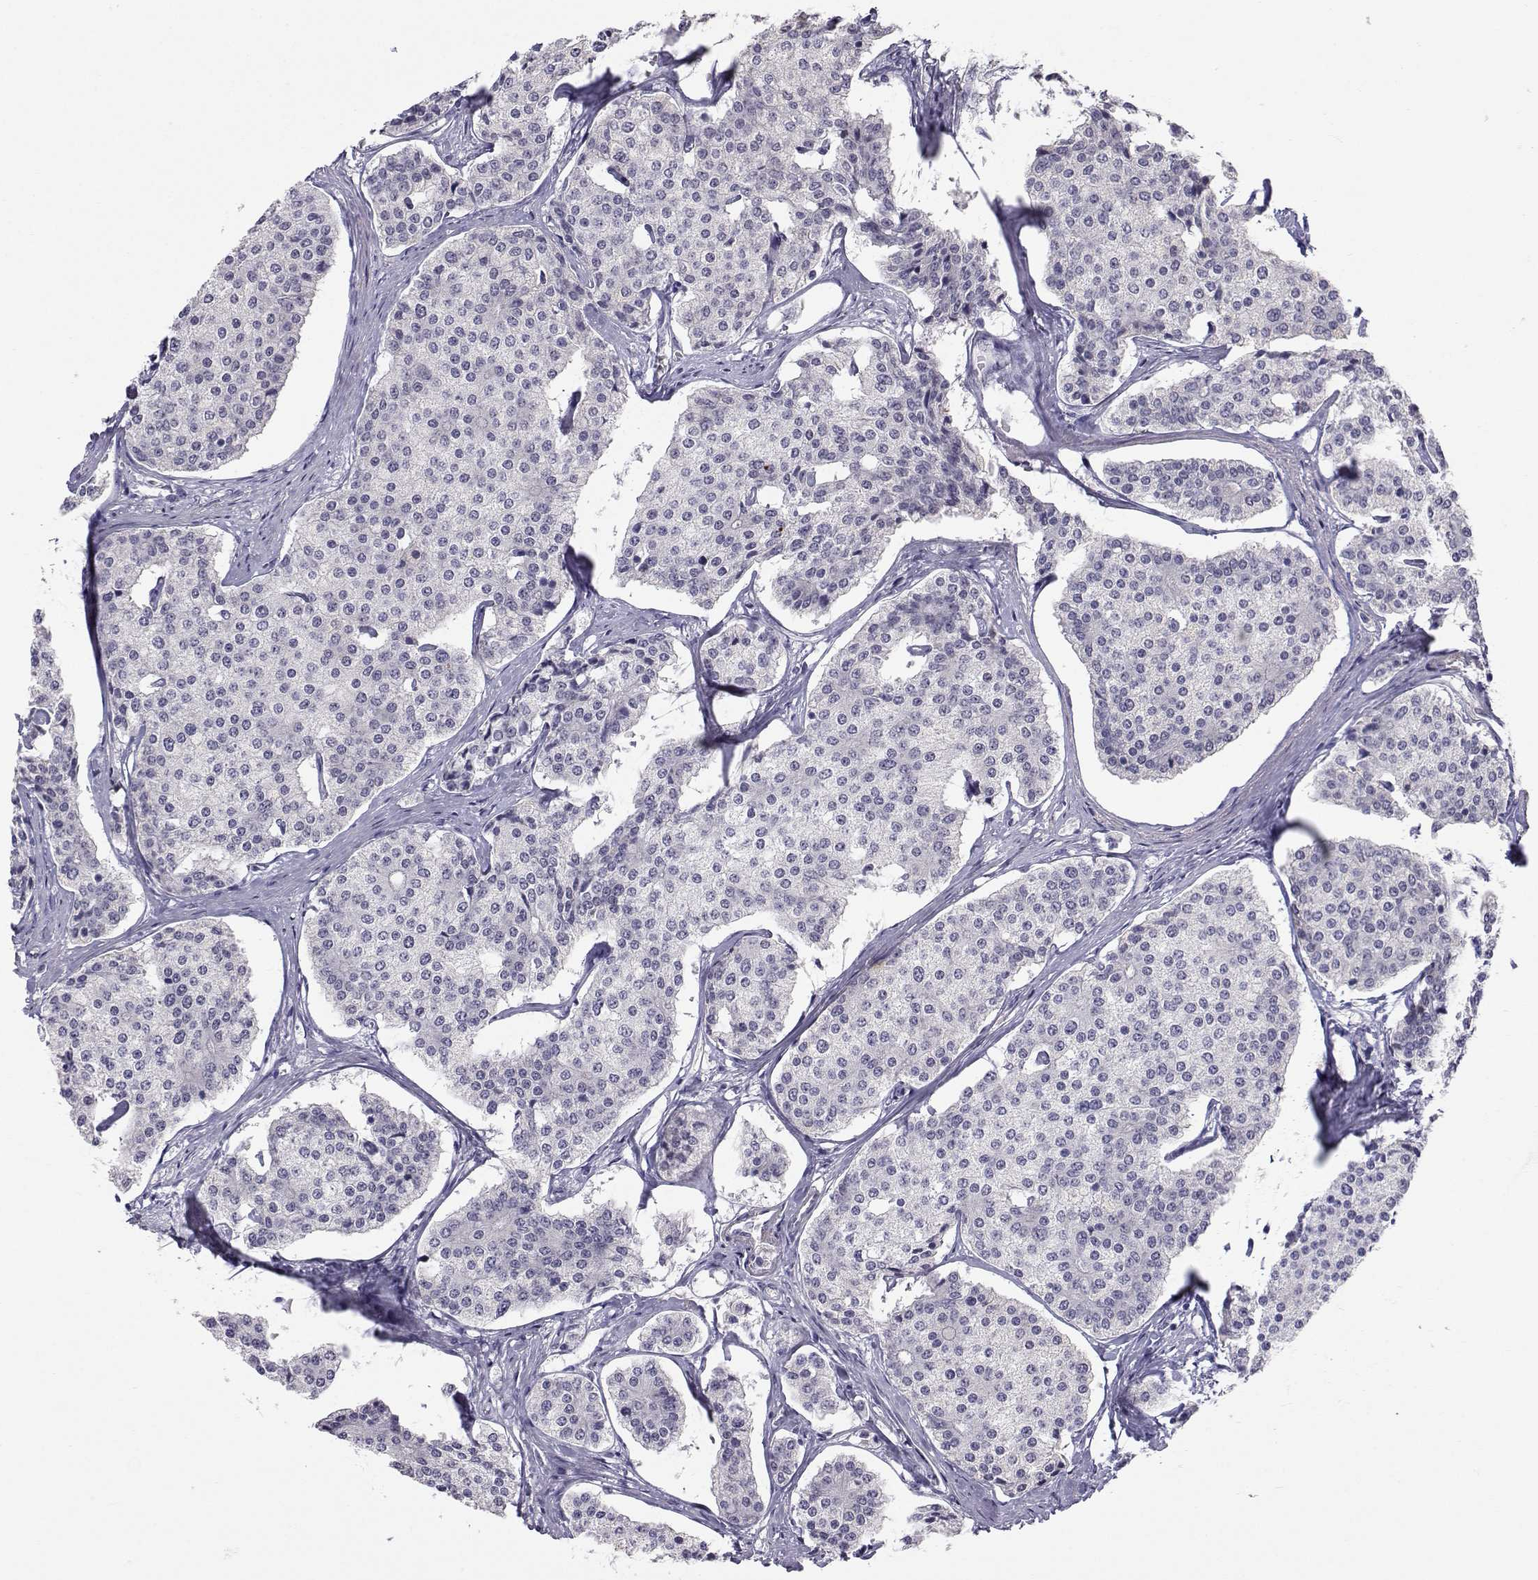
{"staining": {"intensity": "negative", "quantity": "none", "location": "none"}, "tissue": "carcinoid", "cell_type": "Tumor cells", "image_type": "cancer", "snomed": [{"axis": "morphology", "description": "Carcinoid, malignant, NOS"}, {"axis": "topography", "description": "Small intestine"}], "caption": "High power microscopy photomicrograph of an IHC histopathology image of carcinoid, revealing no significant staining in tumor cells.", "gene": "SLC6A3", "patient": {"sex": "female", "age": 65}}